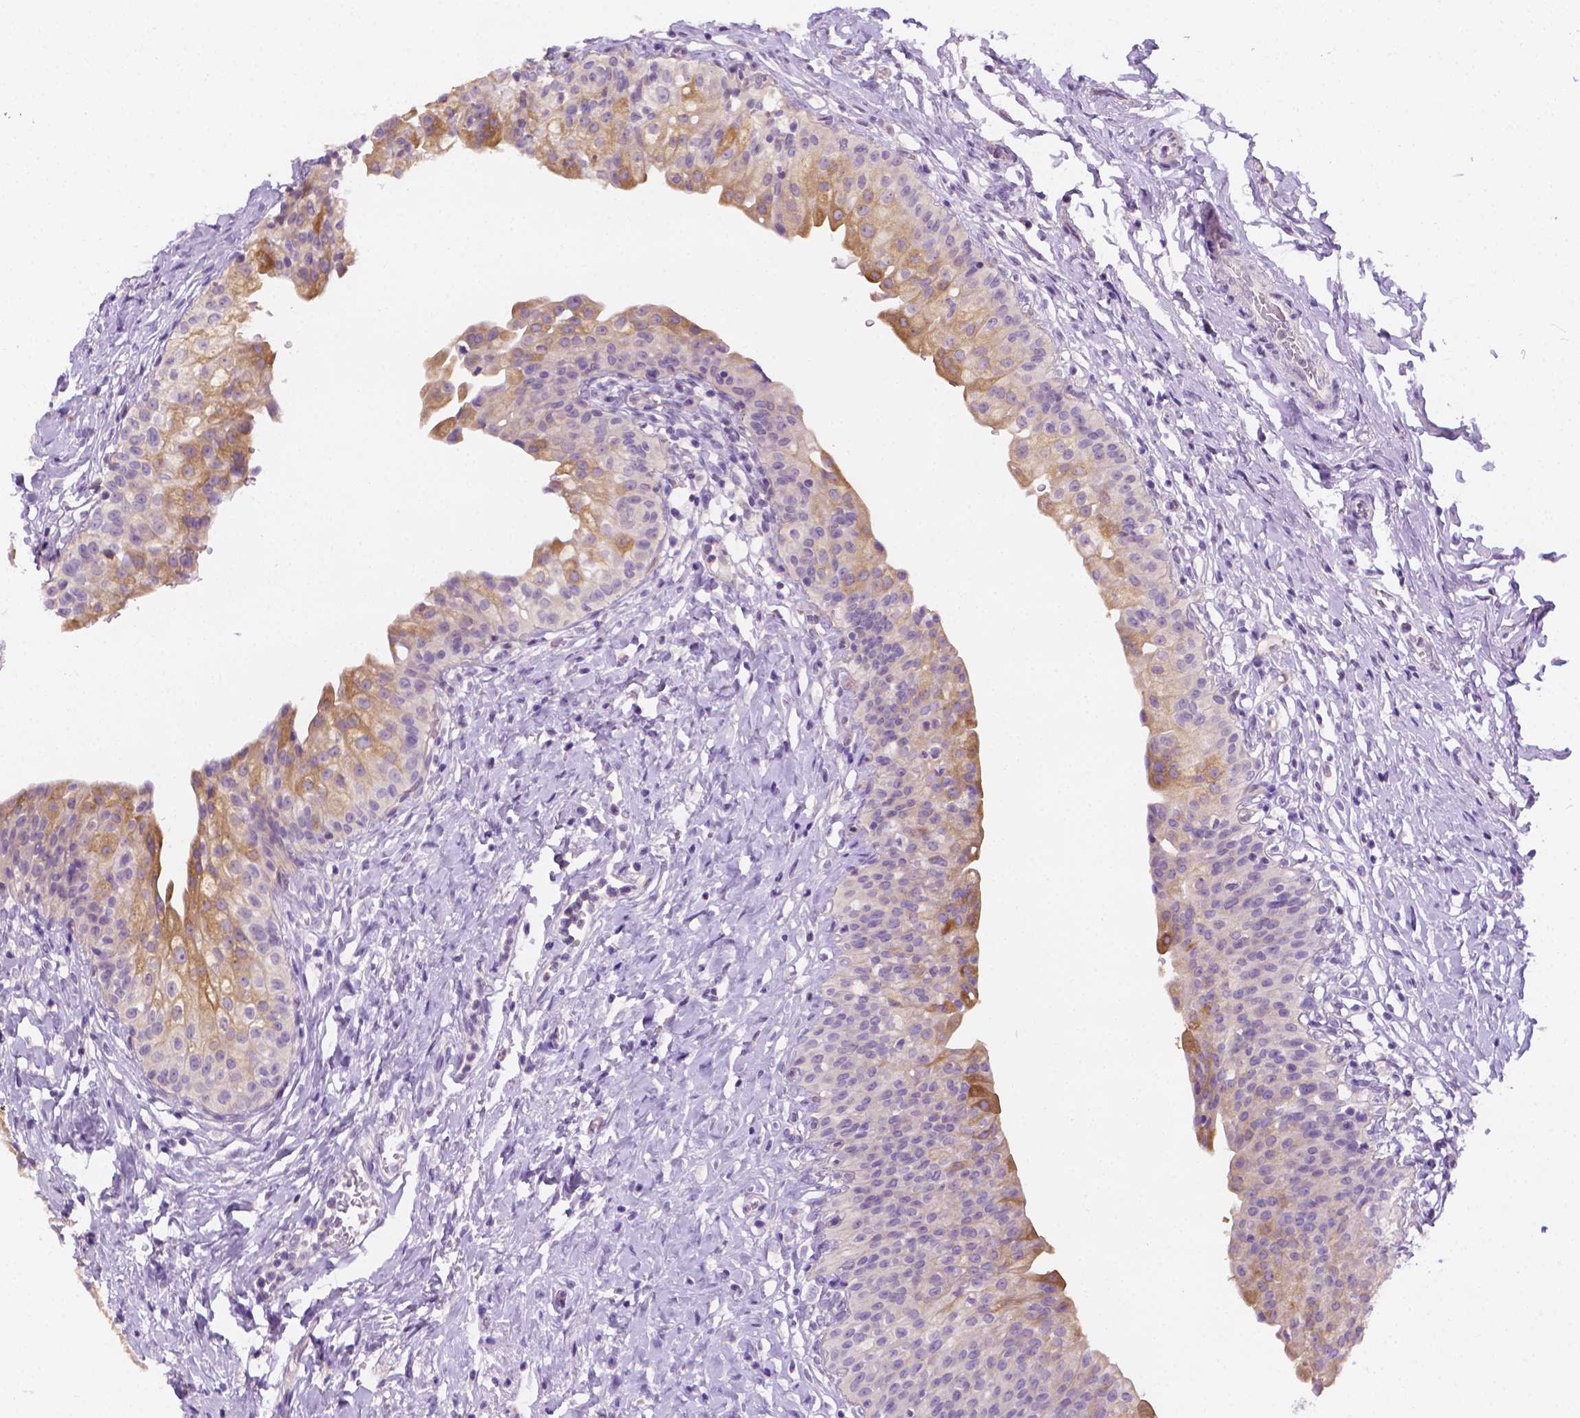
{"staining": {"intensity": "moderate", "quantity": "<25%", "location": "cytoplasmic/membranous"}, "tissue": "urinary bladder", "cell_type": "Urothelial cells", "image_type": "normal", "snomed": [{"axis": "morphology", "description": "Normal tissue, NOS"}, {"axis": "topography", "description": "Urinary bladder"}], "caption": "About <25% of urothelial cells in benign urinary bladder demonstrate moderate cytoplasmic/membranous protein staining as visualized by brown immunohistochemical staining.", "gene": "FASN", "patient": {"sex": "male", "age": 76}}